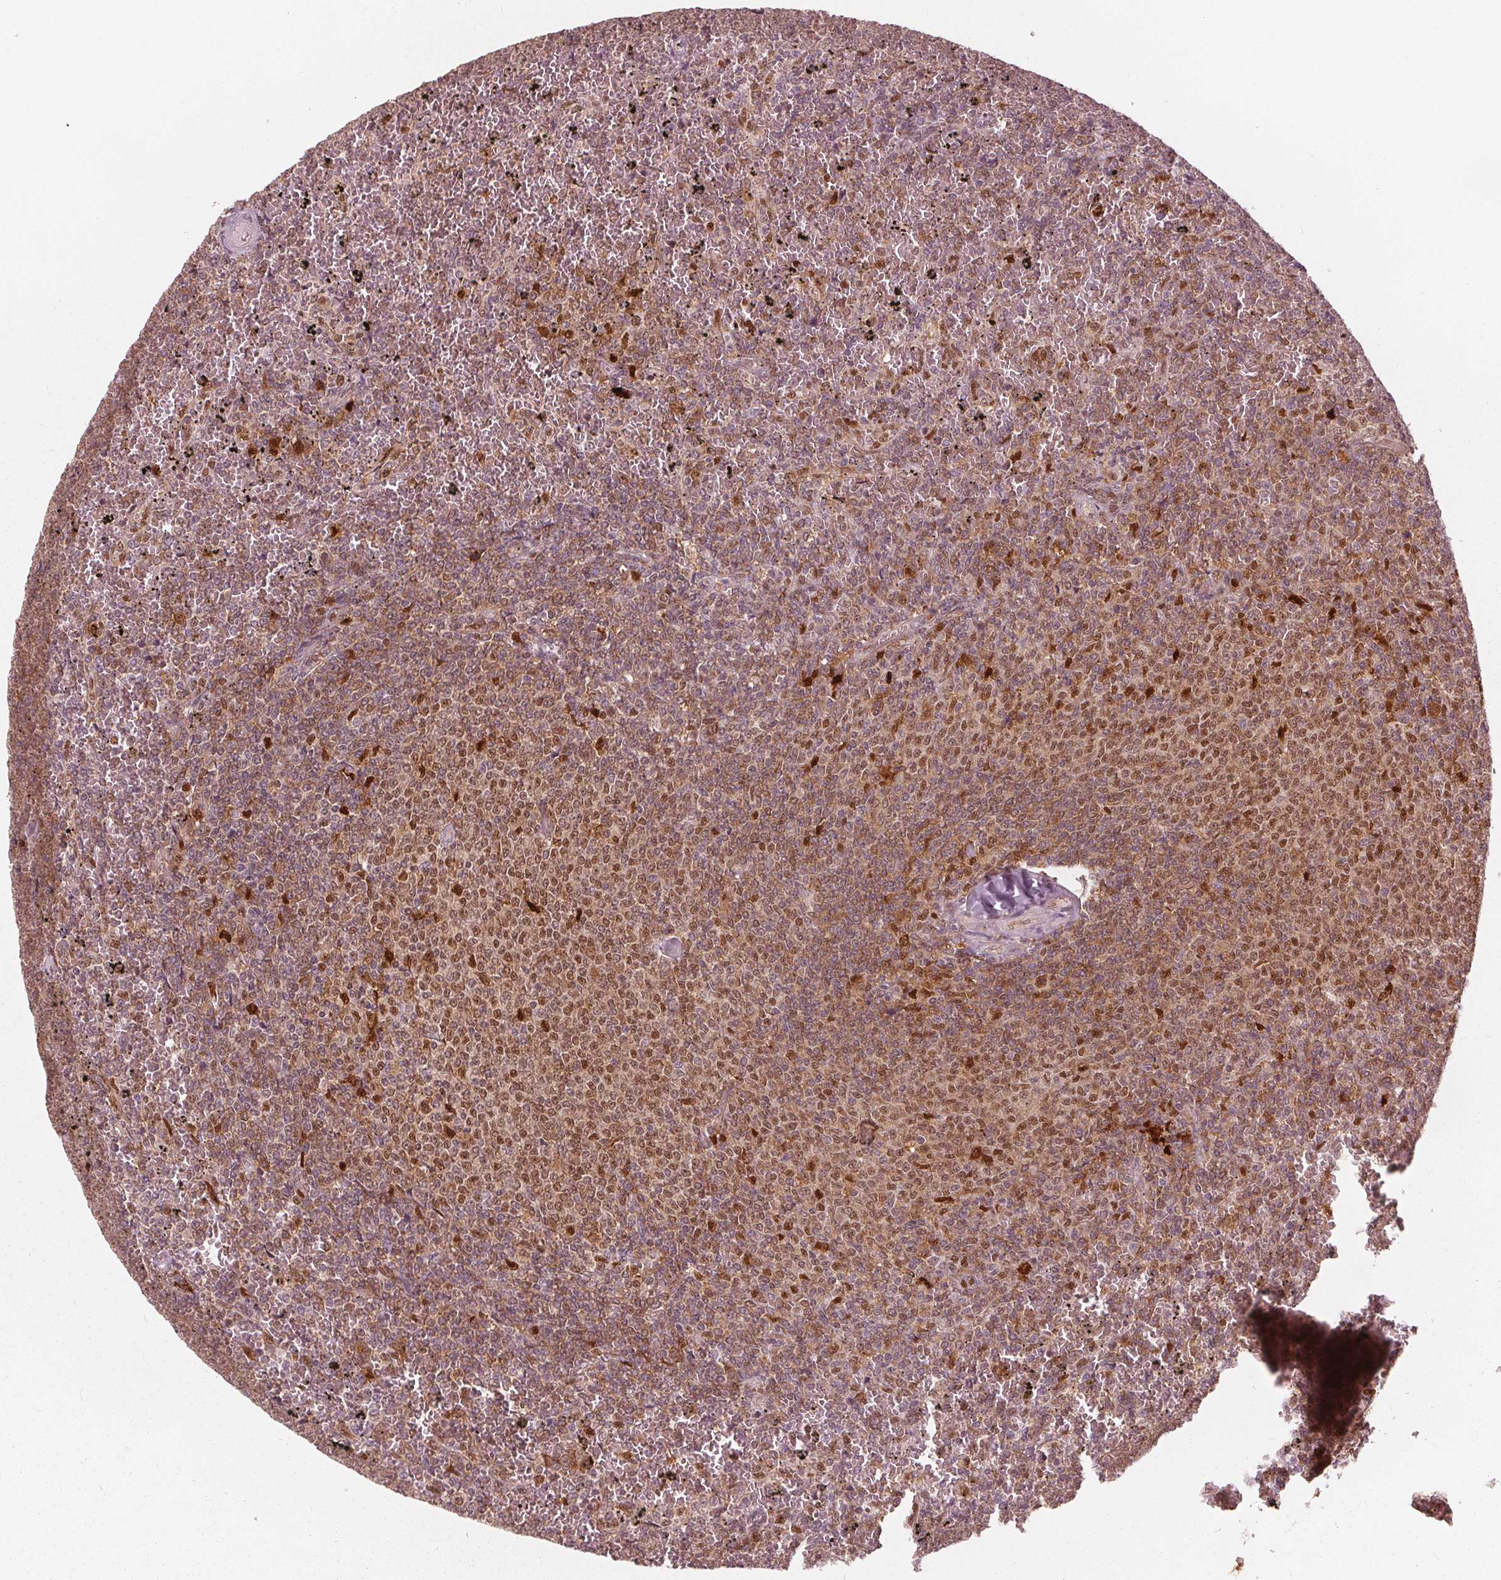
{"staining": {"intensity": "moderate", "quantity": "25%-75%", "location": "cytoplasmic/membranous,nuclear"}, "tissue": "lymphoma", "cell_type": "Tumor cells", "image_type": "cancer", "snomed": [{"axis": "morphology", "description": "Malignant lymphoma, non-Hodgkin's type, Low grade"}, {"axis": "topography", "description": "Spleen"}], "caption": "Immunohistochemistry photomicrograph of neoplastic tissue: lymphoma stained using immunohistochemistry (IHC) shows medium levels of moderate protein expression localized specifically in the cytoplasmic/membranous and nuclear of tumor cells, appearing as a cytoplasmic/membranous and nuclear brown color.", "gene": "SQSTM1", "patient": {"sex": "female", "age": 77}}